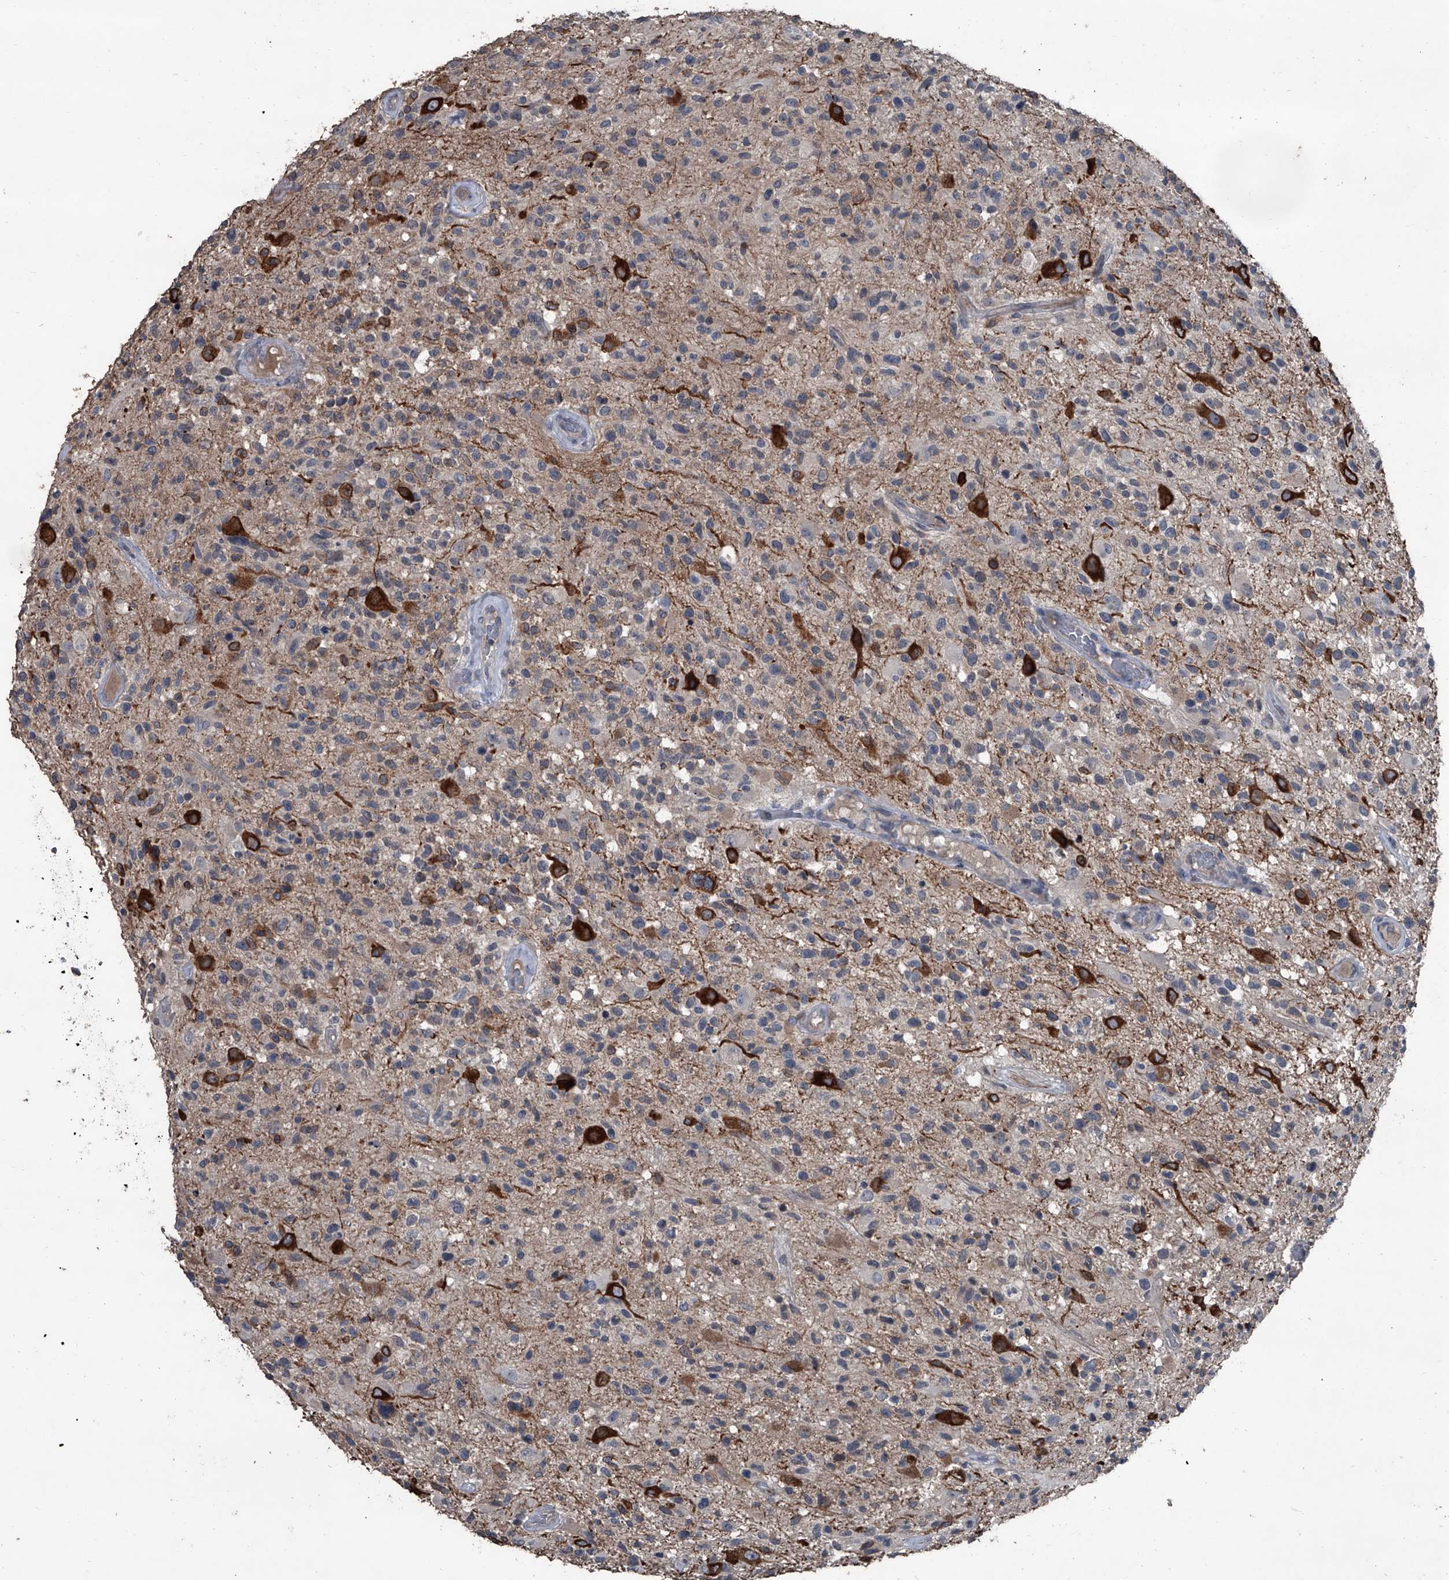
{"staining": {"intensity": "negative", "quantity": "none", "location": "none"}, "tissue": "glioma", "cell_type": "Tumor cells", "image_type": "cancer", "snomed": [{"axis": "morphology", "description": "Glioma, malignant, High grade"}, {"axis": "morphology", "description": "Glioblastoma, NOS"}, {"axis": "topography", "description": "Brain"}], "caption": "Image shows no protein staining in tumor cells of high-grade glioma (malignant) tissue.", "gene": "OARD1", "patient": {"sex": "male", "age": 60}}